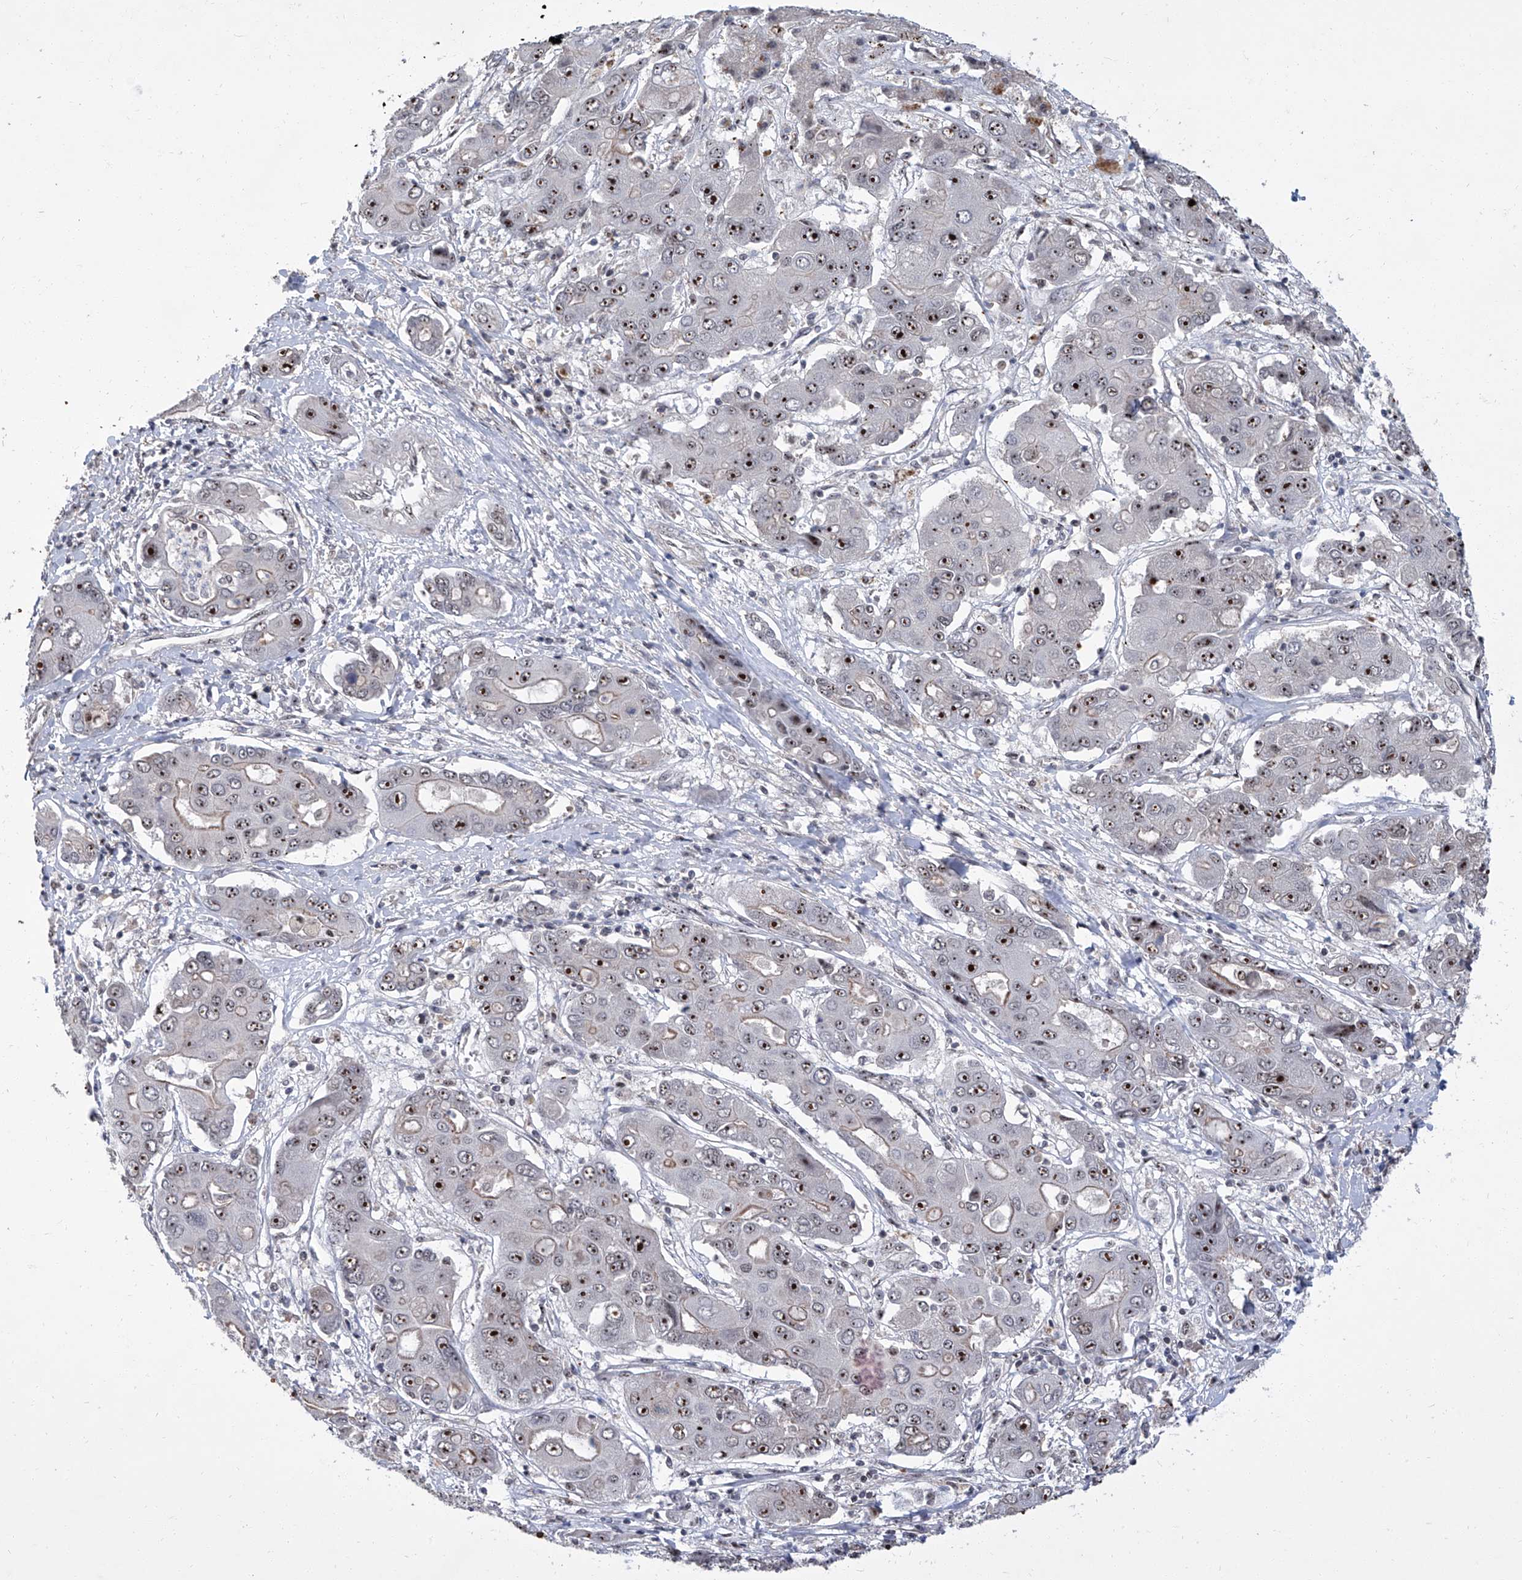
{"staining": {"intensity": "moderate", "quantity": ">75%", "location": "nuclear"}, "tissue": "liver cancer", "cell_type": "Tumor cells", "image_type": "cancer", "snomed": [{"axis": "morphology", "description": "Cholangiocarcinoma"}, {"axis": "topography", "description": "Liver"}], "caption": "DAB immunohistochemical staining of human liver cancer exhibits moderate nuclear protein positivity in approximately >75% of tumor cells. (brown staining indicates protein expression, while blue staining denotes nuclei).", "gene": "CMTR1", "patient": {"sex": "male", "age": 67}}